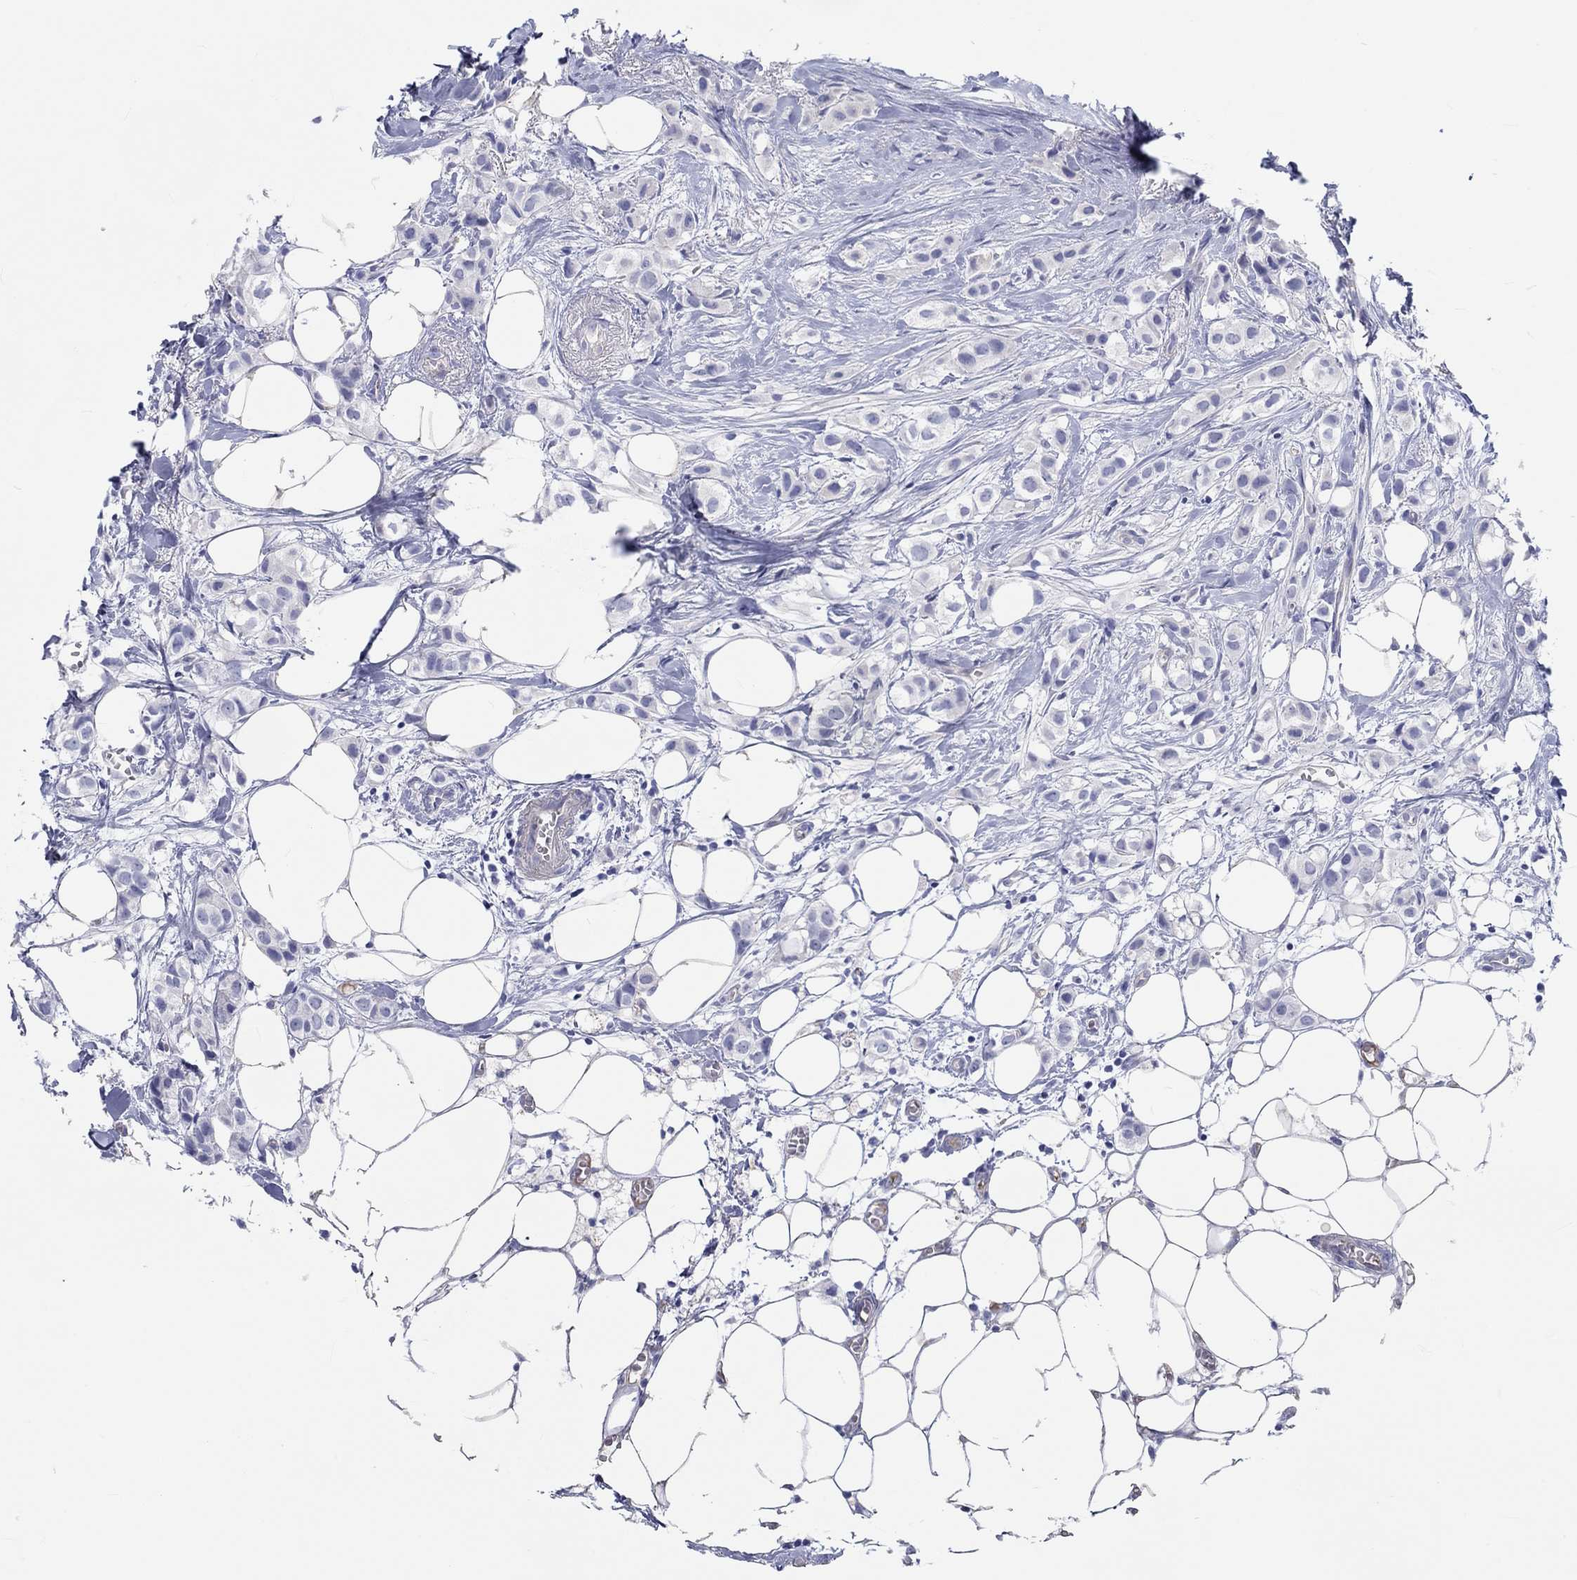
{"staining": {"intensity": "negative", "quantity": "none", "location": "none"}, "tissue": "breast cancer", "cell_type": "Tumor cells", "image_type": "cancer", "snomed": [{"axis": "morphology", "description": "Duct carcinoma"}, {"axis": "topography", "description": "Breast"}], "caption": "This is an IHC photomicrograph of breast cancer (invasive ductal carcinoma). There is no staining in tumor cells.", "gene": "CDY2B", "patient": {"sex": "female", "age": 85}}